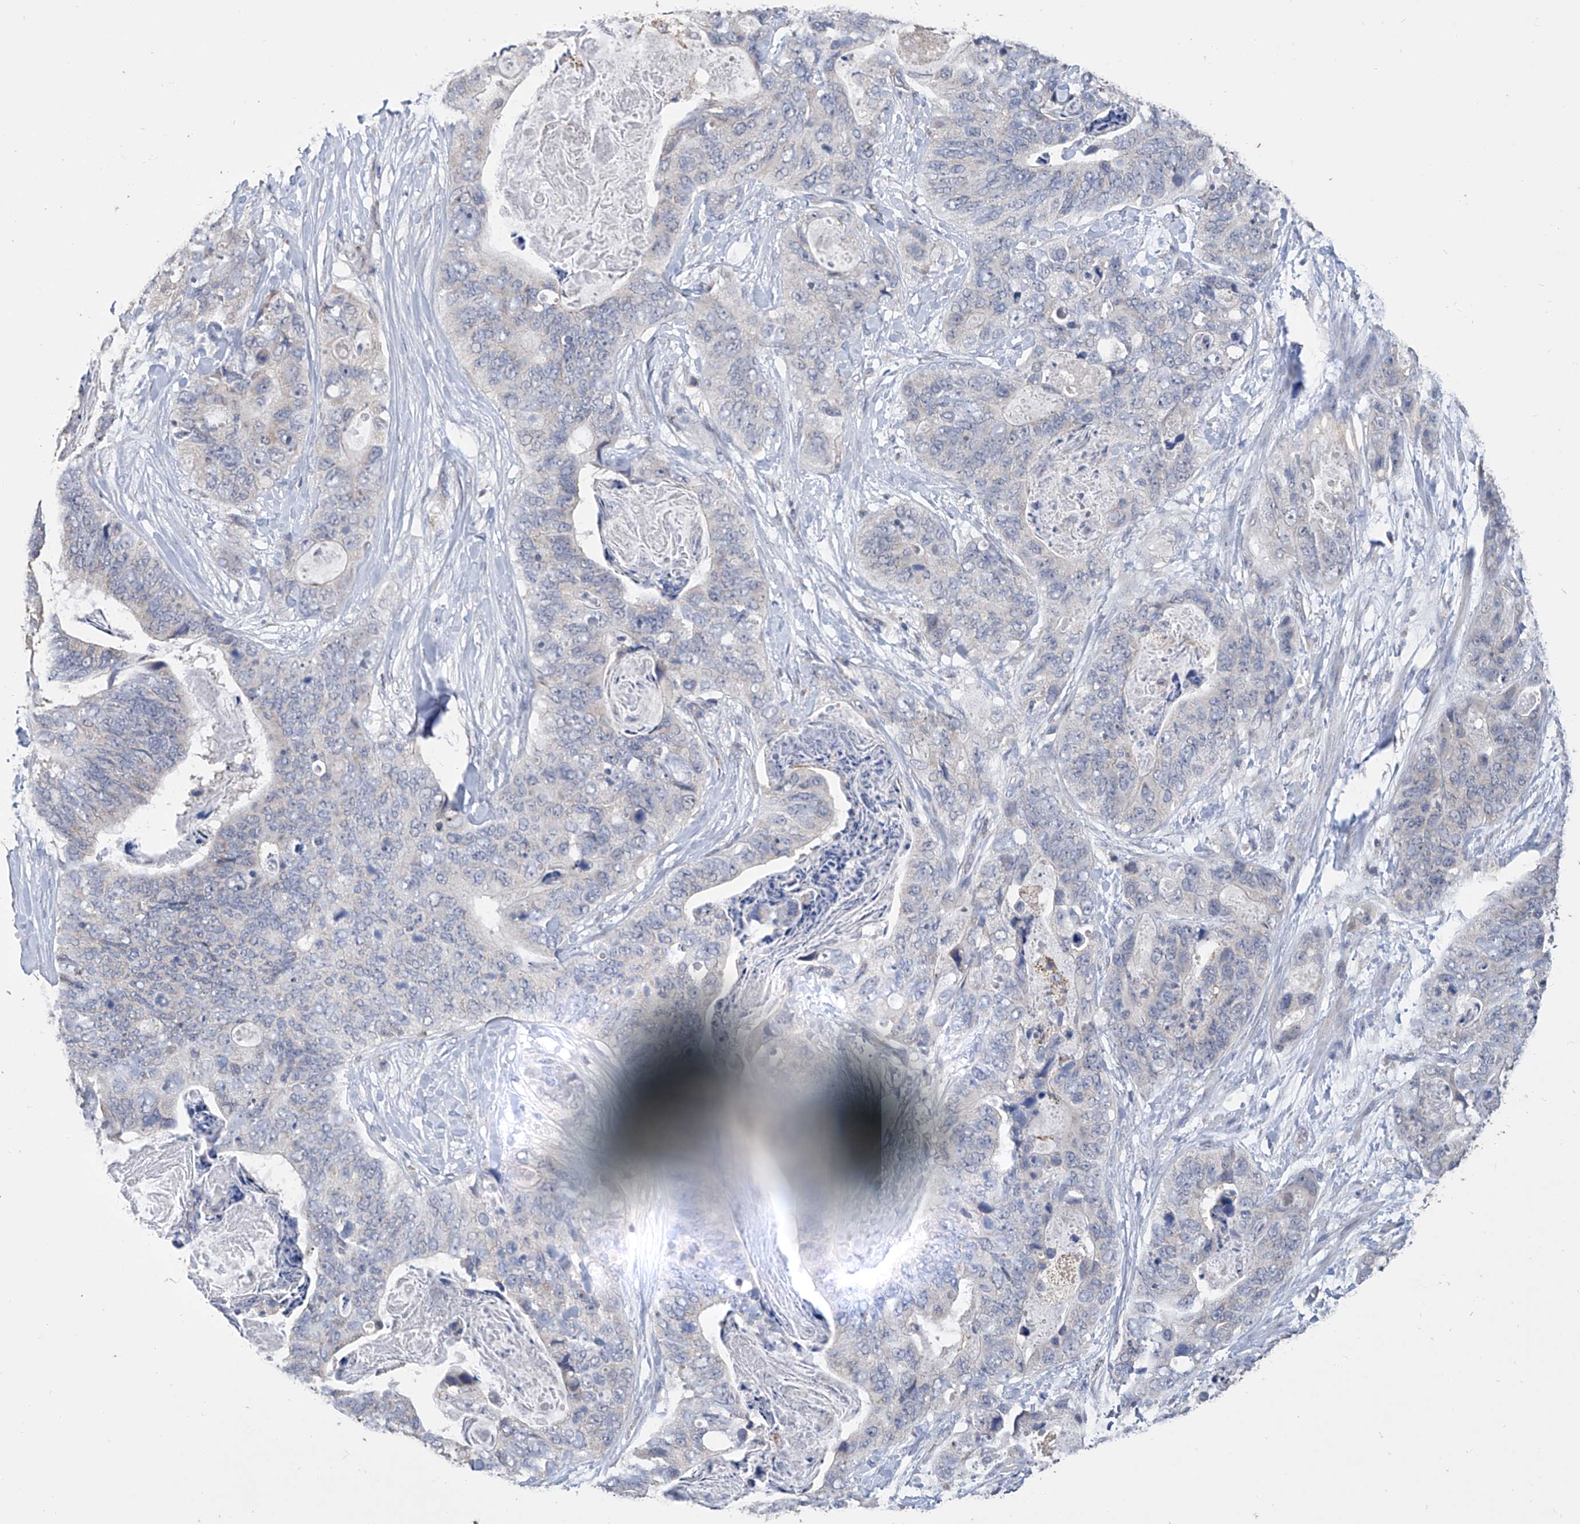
{"staining": {"intensity": "negative", "quantity": "none", "location": "none"}, "tissue": "stomach cancer", "cell_type": "Tumor cells", "image_type": "cancer", "snomed": [{"axis": "morphology", "description": "Adenocarcinoma, NOS"}, {"axis": "topography", "description": "Stomach"}], "caption": "The photomicrograph displays no staining of tumor cells in stomach adenocarcinoma. (DAB (3,3'-diaminobenzidine) IHC visualized using brightfield microscopy, high magnification).", "gene": "GPT", "patient": {"sex": "female", "age": 89}}